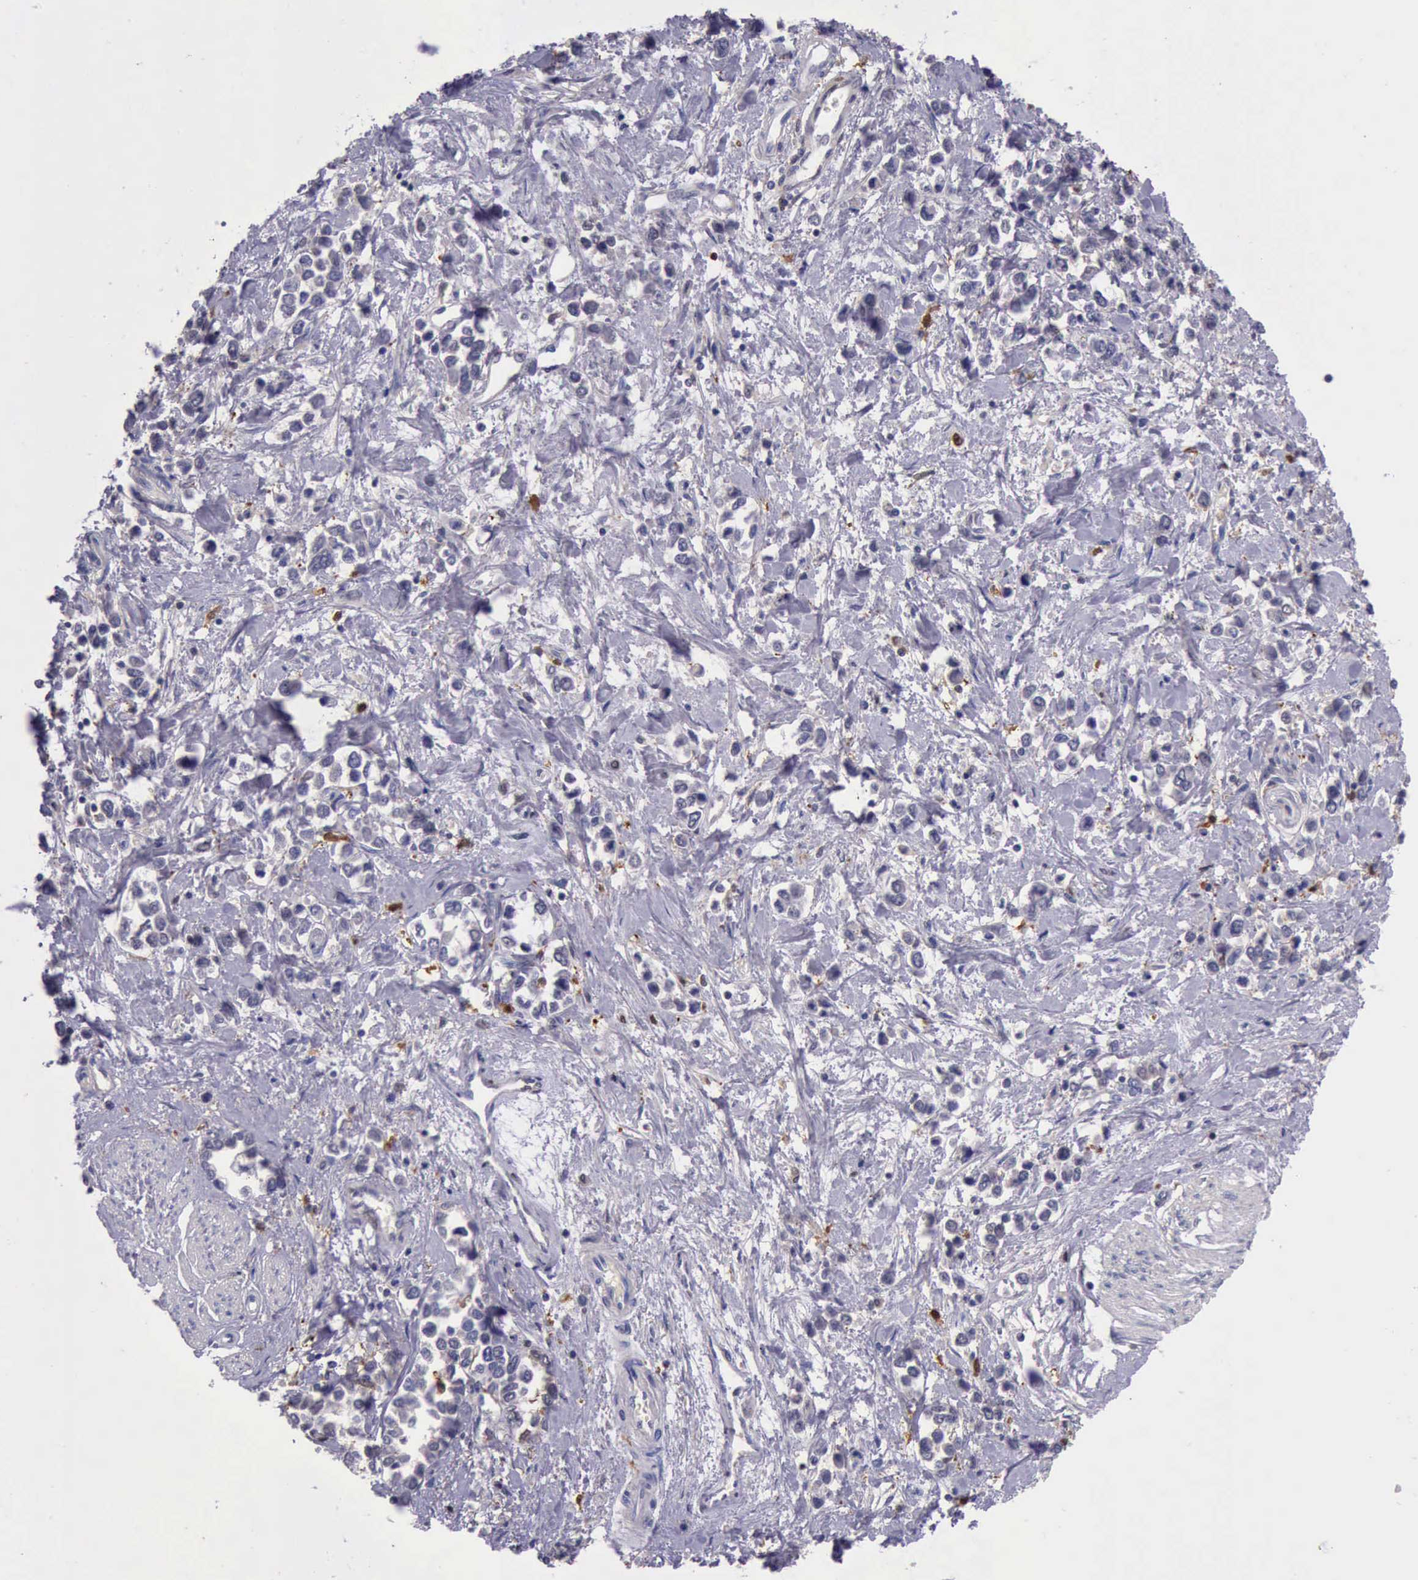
{"staining": {"intensity": "negative", "quantity": "none", "location": "none"}, "tissue": "stomach cancer", "cell_type": "Tumor cells", "image_type": "cancer", "snomed": [{"axis": "morphology", "description": "Adenocarcinoma, NOS"}, {"axis": "topography", "description": "Stomach, upper"}], "caption": "IHC of human stomach adenocarcinoma exhibits no expression in tumor cells. The staining was performed using DAB to visualize the protein expression in brown, while the nuclei were stained in blue with hematoxylin (Magnification: 20x).", "gene": "TYMP", "patient": {"sex": "male", "age": 76}}